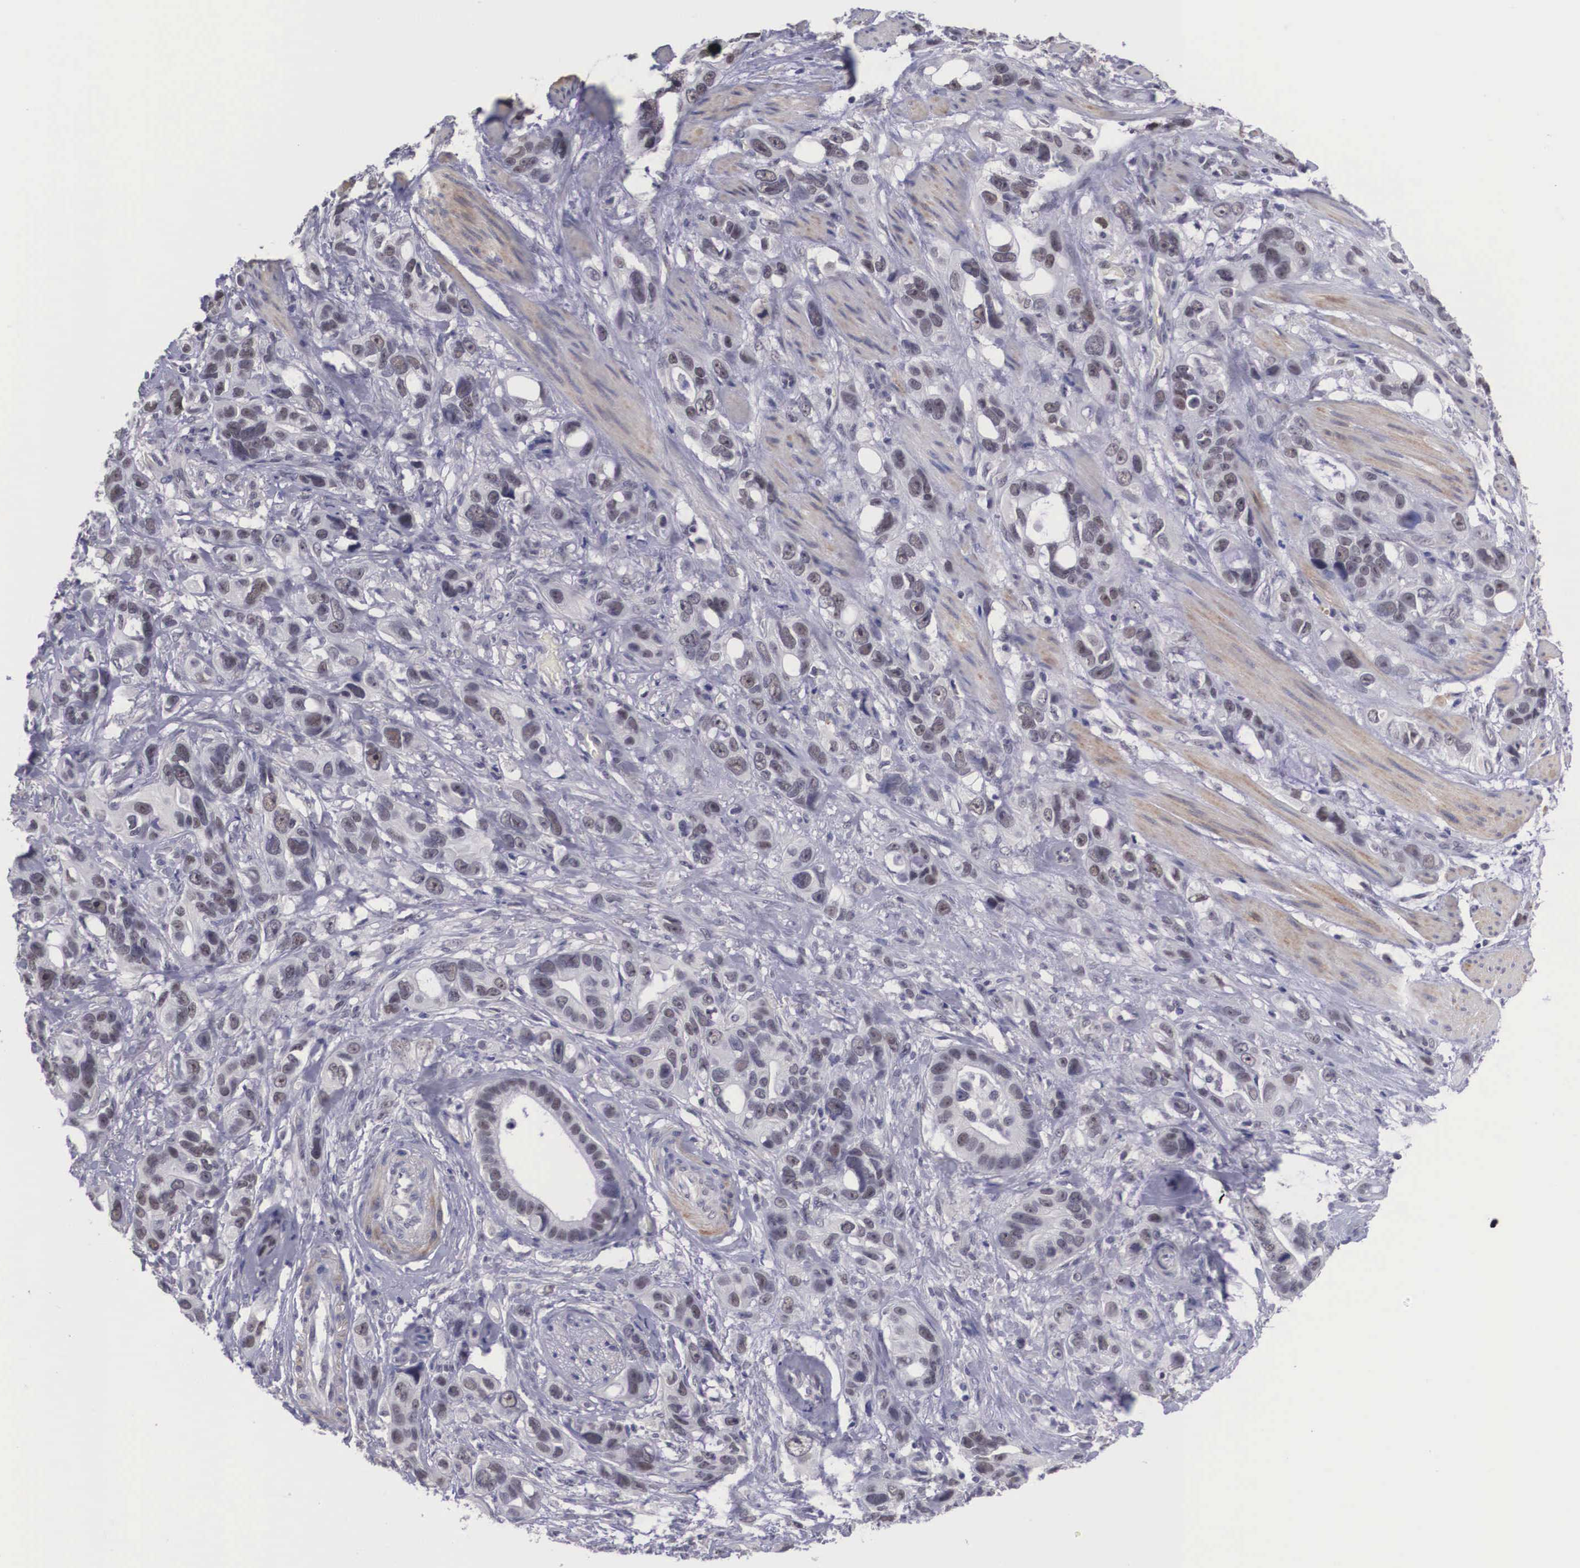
{"staining": {"intensity": "negative", "quantity": "none", "location": "none"}, "tissue": "stomach cancer", "cell_type": "Tumor cells", "image_type": "cancer", "snomed": [{"axis": "morphology", "description": "Adenocarcinoma, NOS"}, {"axis": "topography", "description": "Stomach, upper"}], "caption": "There is no significant positivity in tumor cells of stomach cancer.", "gene": "ZNF275", "patient": {"sex": "male", "age": 47}}